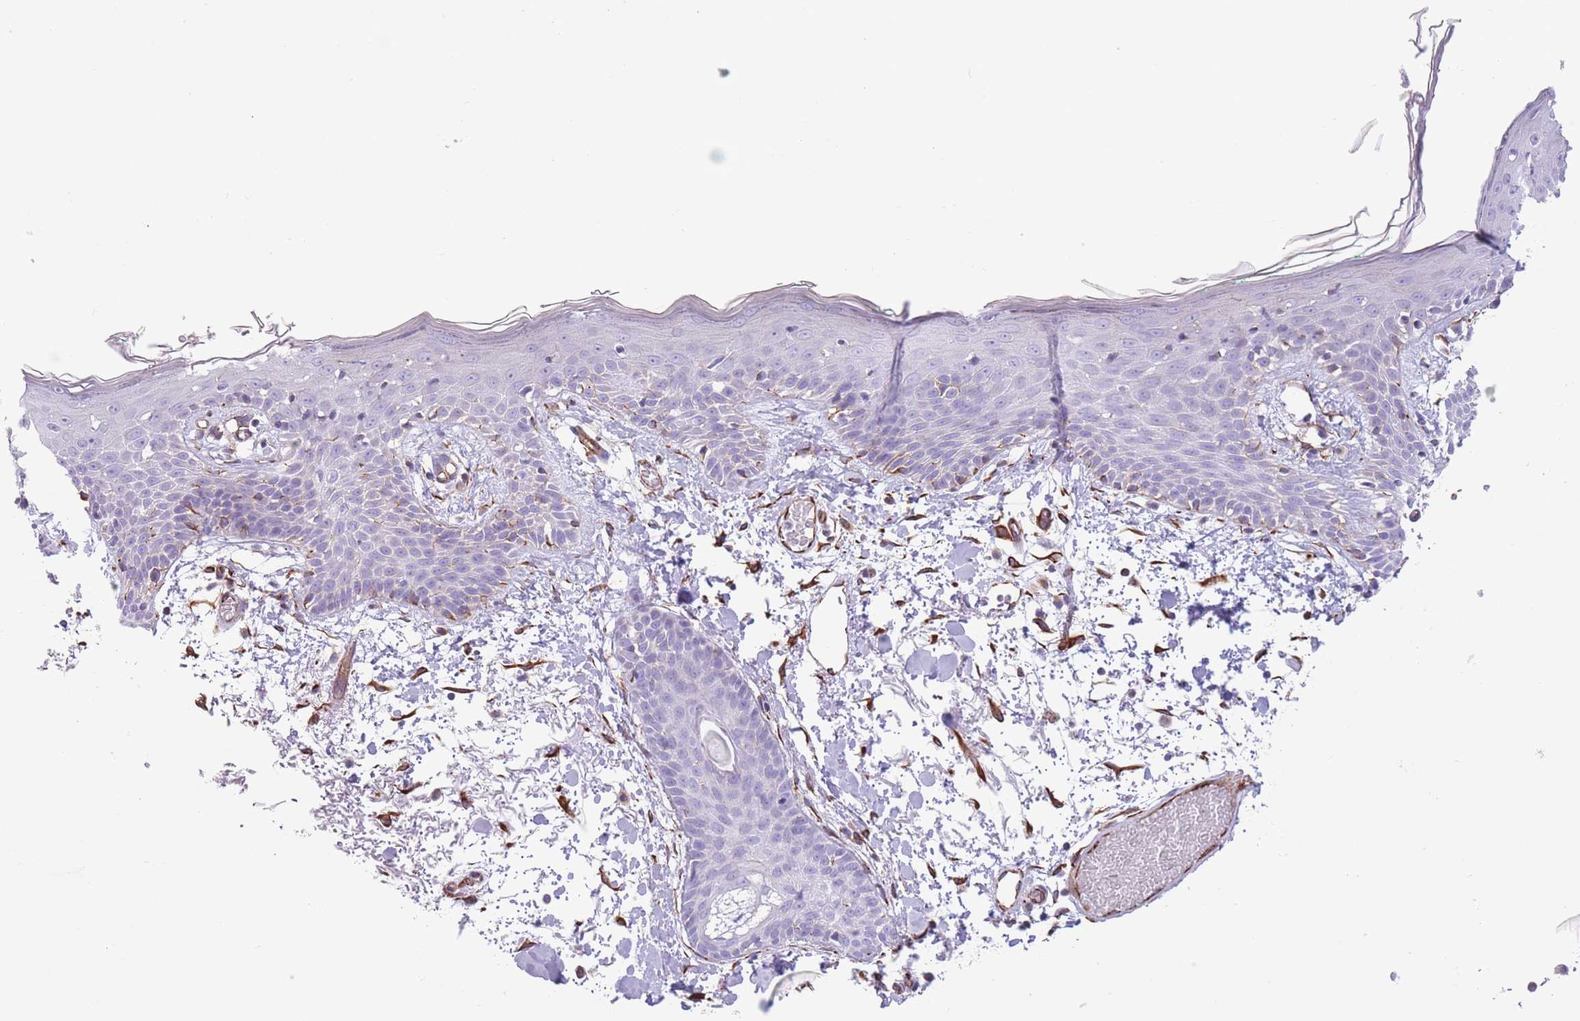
{"staining": {"intensity": "strong", "quantity": "25%-75%", "location": "cytoplasmic/membranous"}, "tissue": "skin", "cell_type": "Fibroblasts", "image_type": "normal", "snomed": [{"axis": "morphology", "description": "Normal tissue, NOS"}, {"axis": "topography", "description": "Skin"}], "caption": "The histopathology image reveals immunohistochemical staining of unremarkable skin. There is strong cytoplasmic/membranous expression is identified in about 25%-75% of fibroblasts. Using DAB (3,3'-diaminobenzidine) (brown) and hematoxylin (blue) stains, captured at high magnification using brightfield microscopy.", "gene": "ATP5MF", "patient": {"sex": "male", "age": 79}}